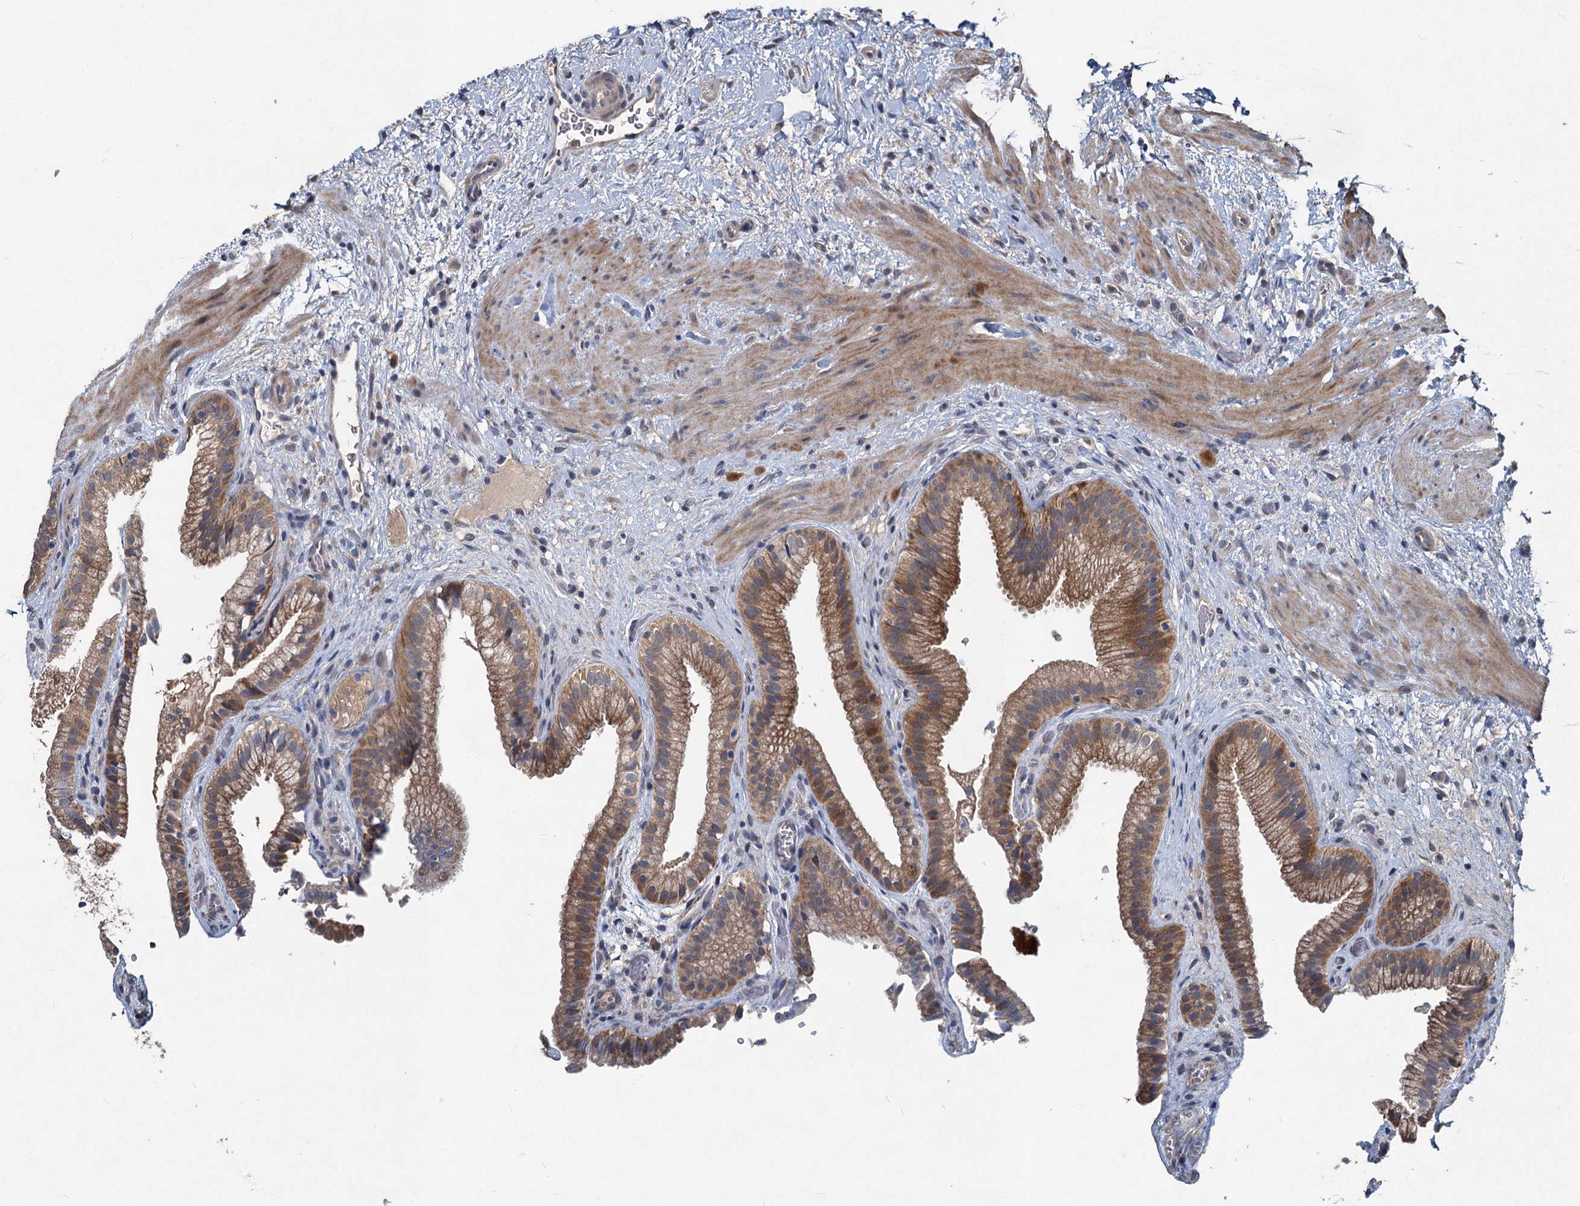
{"staining": {"intensity": "moderate", "quantity": ">75%", "location": "cytoplasmic/membranous"}, "tissue": "gallbladder", "cell_type": "Glandular cells", "image_type": "normal", "snomed": [{"axis": "morphology", "description": "Normal tissue, NOS"}, {"axis": "morphology", "description": "Inflammation, NOS"}, {"axis": "topography", "description": "Gallbladder"}], "caption": "Moderate cytoplasmic/membranous staining is appreciated in about >75% of glandular cells in benign gallbladder.", "gene": "OTUB1", "patient": {"sex": "male", "age": 51}}